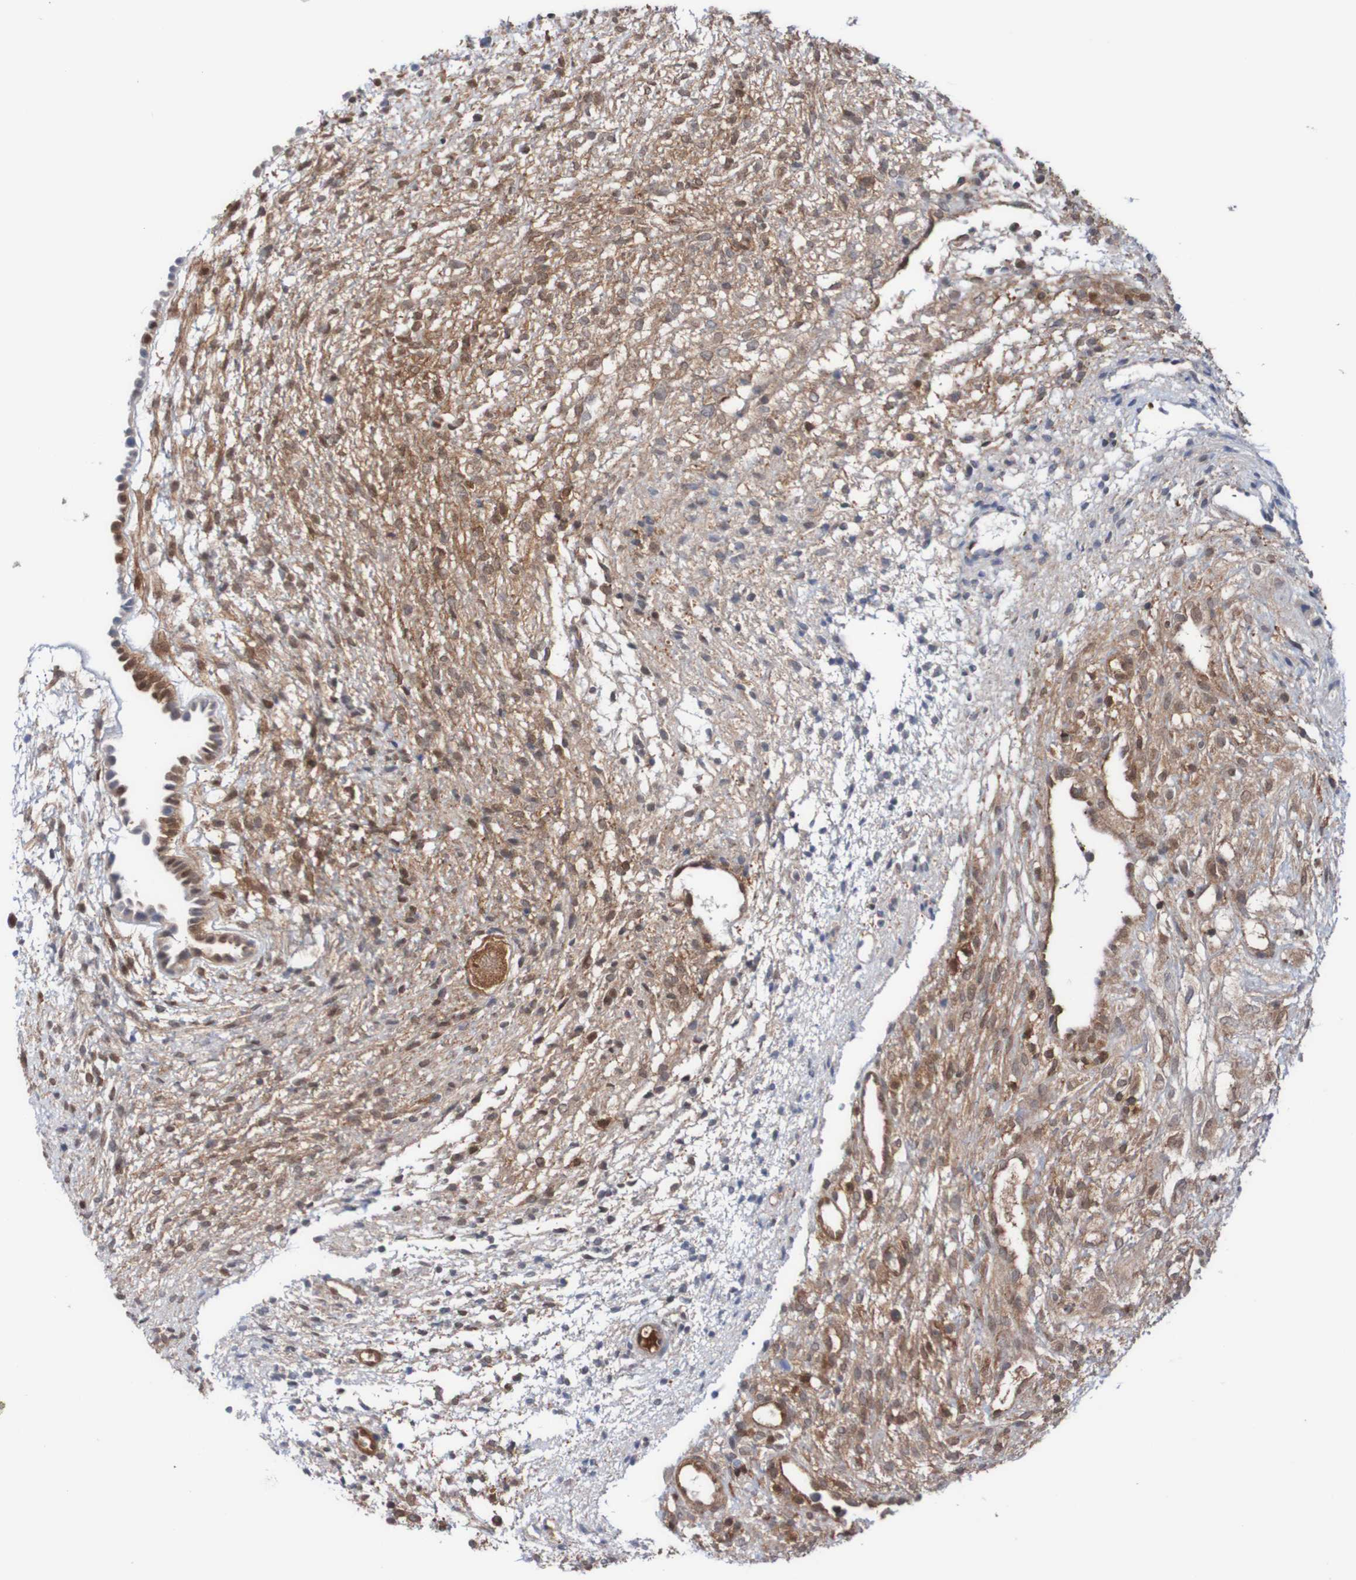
{"staining": {"intensity": "strong", "quantity": ">75%", "location": "cytoplasmic/membranous"}, "tissue": "ovary", "cell_type": "Follicle cells", "image_type": "normal", "snomed": [{"axis": "morphology", "description": "Normal tissue, NOS"}, {"axis": "morphology", "description": "Cyst, NOS"}, {"axis": "topography", "description": "Ovary"}], "caption": "DAB immunohistochemical staining of unremarkable human ovary exhibits strong cytoplasmic/membranous protein expression in about >75% of follicle cells. (DAB IHC with brightfield microscopy, high magnification).", "gene": "RIGI", "patient": {"sex": "female", "age": 18}}